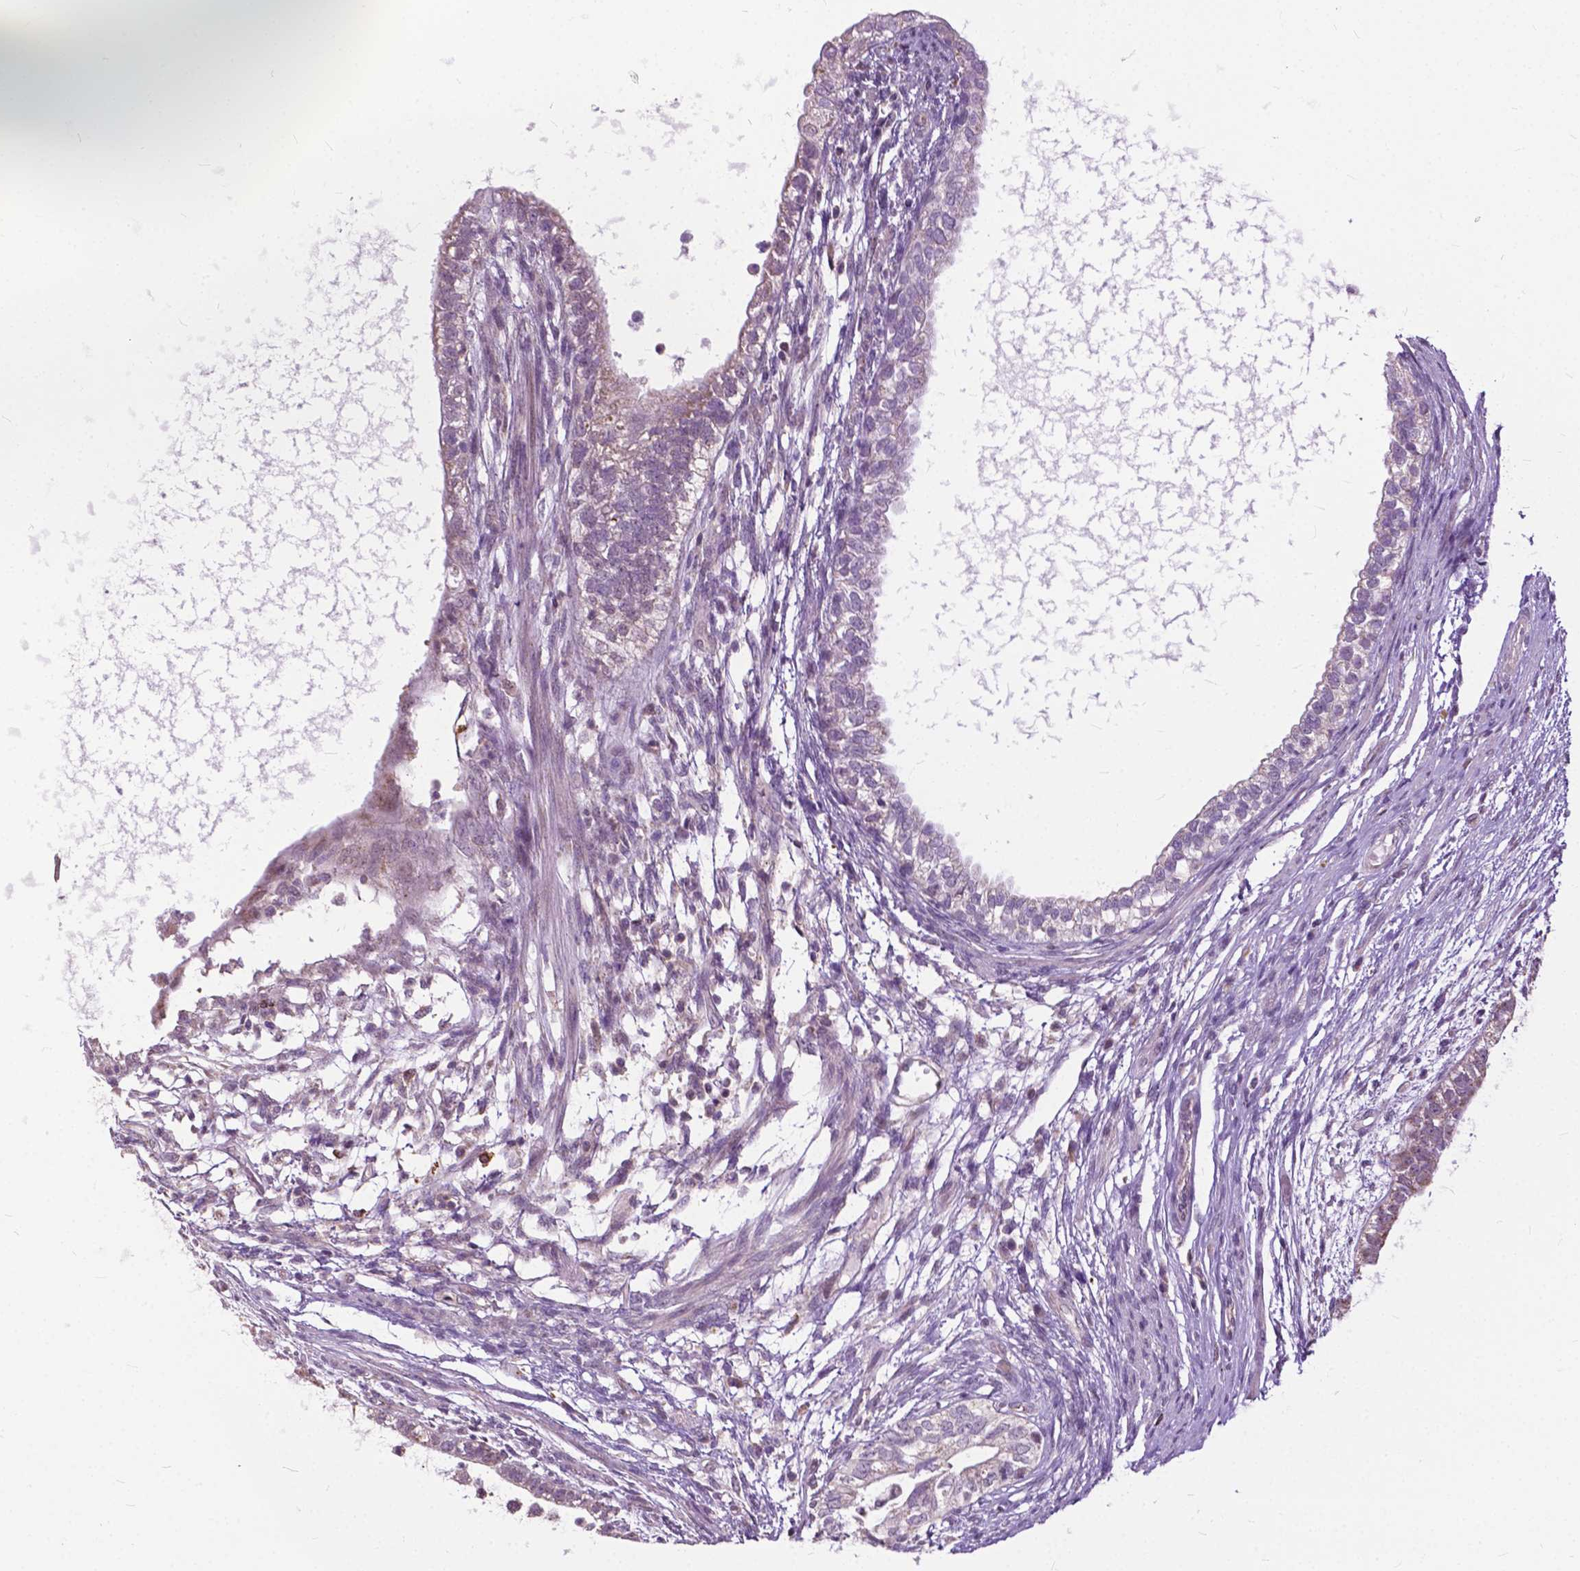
{"staining": {"intensity": "weak", "quantity": "<25%", "location": "cytoplasmic/membranous"}, "tissue": "testis cancer", "cell_type": "Tumor cells", "image_type": "cancer", "snomed": [{"axis": "morphology", "description": "Carcinoma, Embryonal, NOS"}, {"axis": "topography", "description": "Testis"}], "caption": "An image of testis cancer stained for a protein displays no brown staining in tumor cells. Nuclei are stained in blue.", "gene": "TTC9B", "patient": {"sex": "male", "age": 26}}